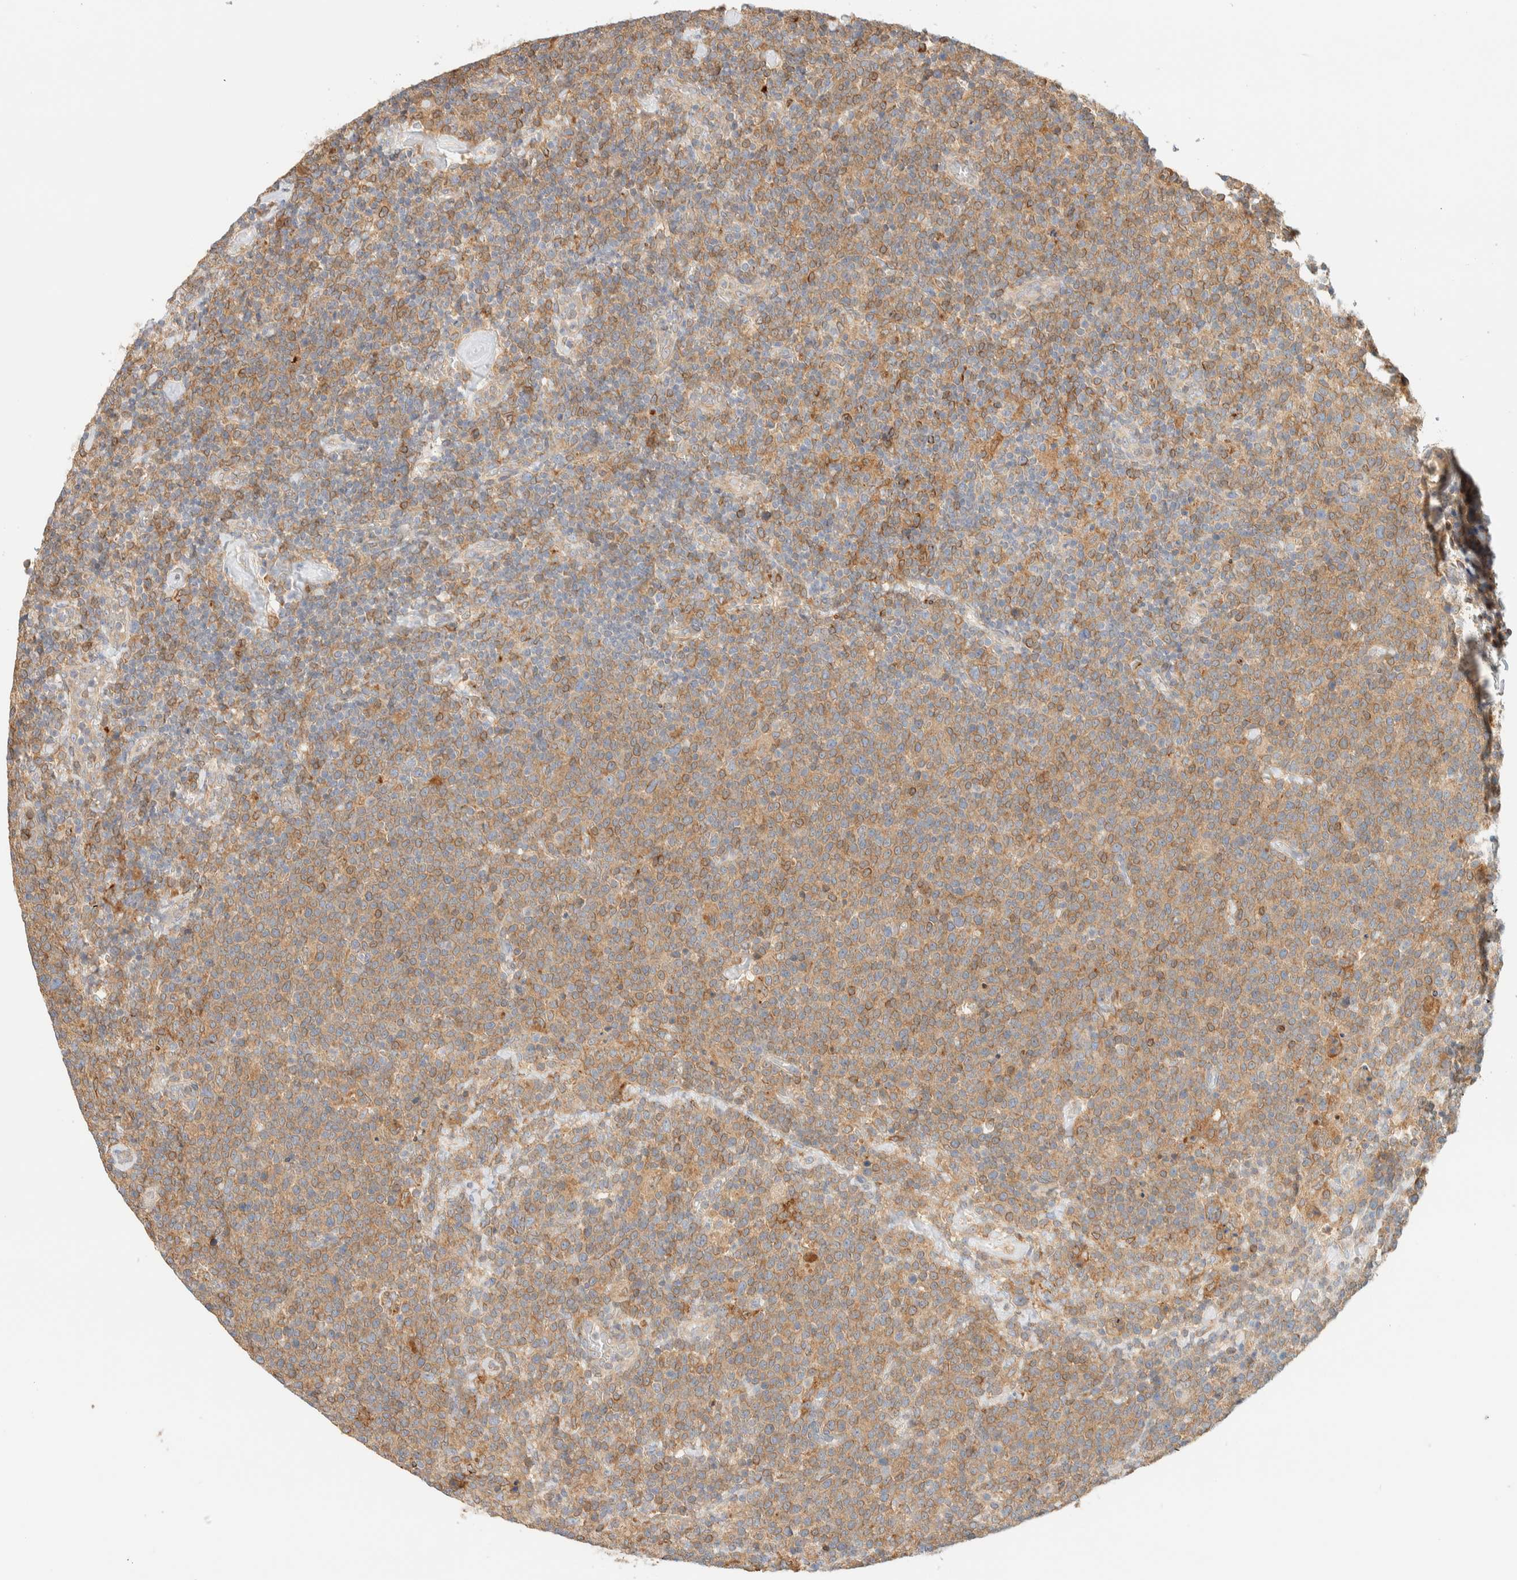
{"staining": {"intensity": "moderate", "quantity": ">75%", "location": "cytoplasmic/membranous"}, "tissue": "lymphoma", "cell_type": "Tumor cells", "image_type": "cancer", "snomed": [{"axis": "morphology", "description": "Malignant lymphoma, non-Hodgkin's type, High grade"}, {"axis": "topography", "description": "Lymph node"}], "caption": "This micrograph shows high-grade malignant lymphoma, non-Hodgkin's type stained with immunohistochemistry (IHC) to label a protein in brown. The cytoplasmic/membranous of tumor cells show moderate positivity for the protein. Nuclei are counter-stained blue.", "gene": "NT5C", "patient": {"sex": "male", "age": 61}}